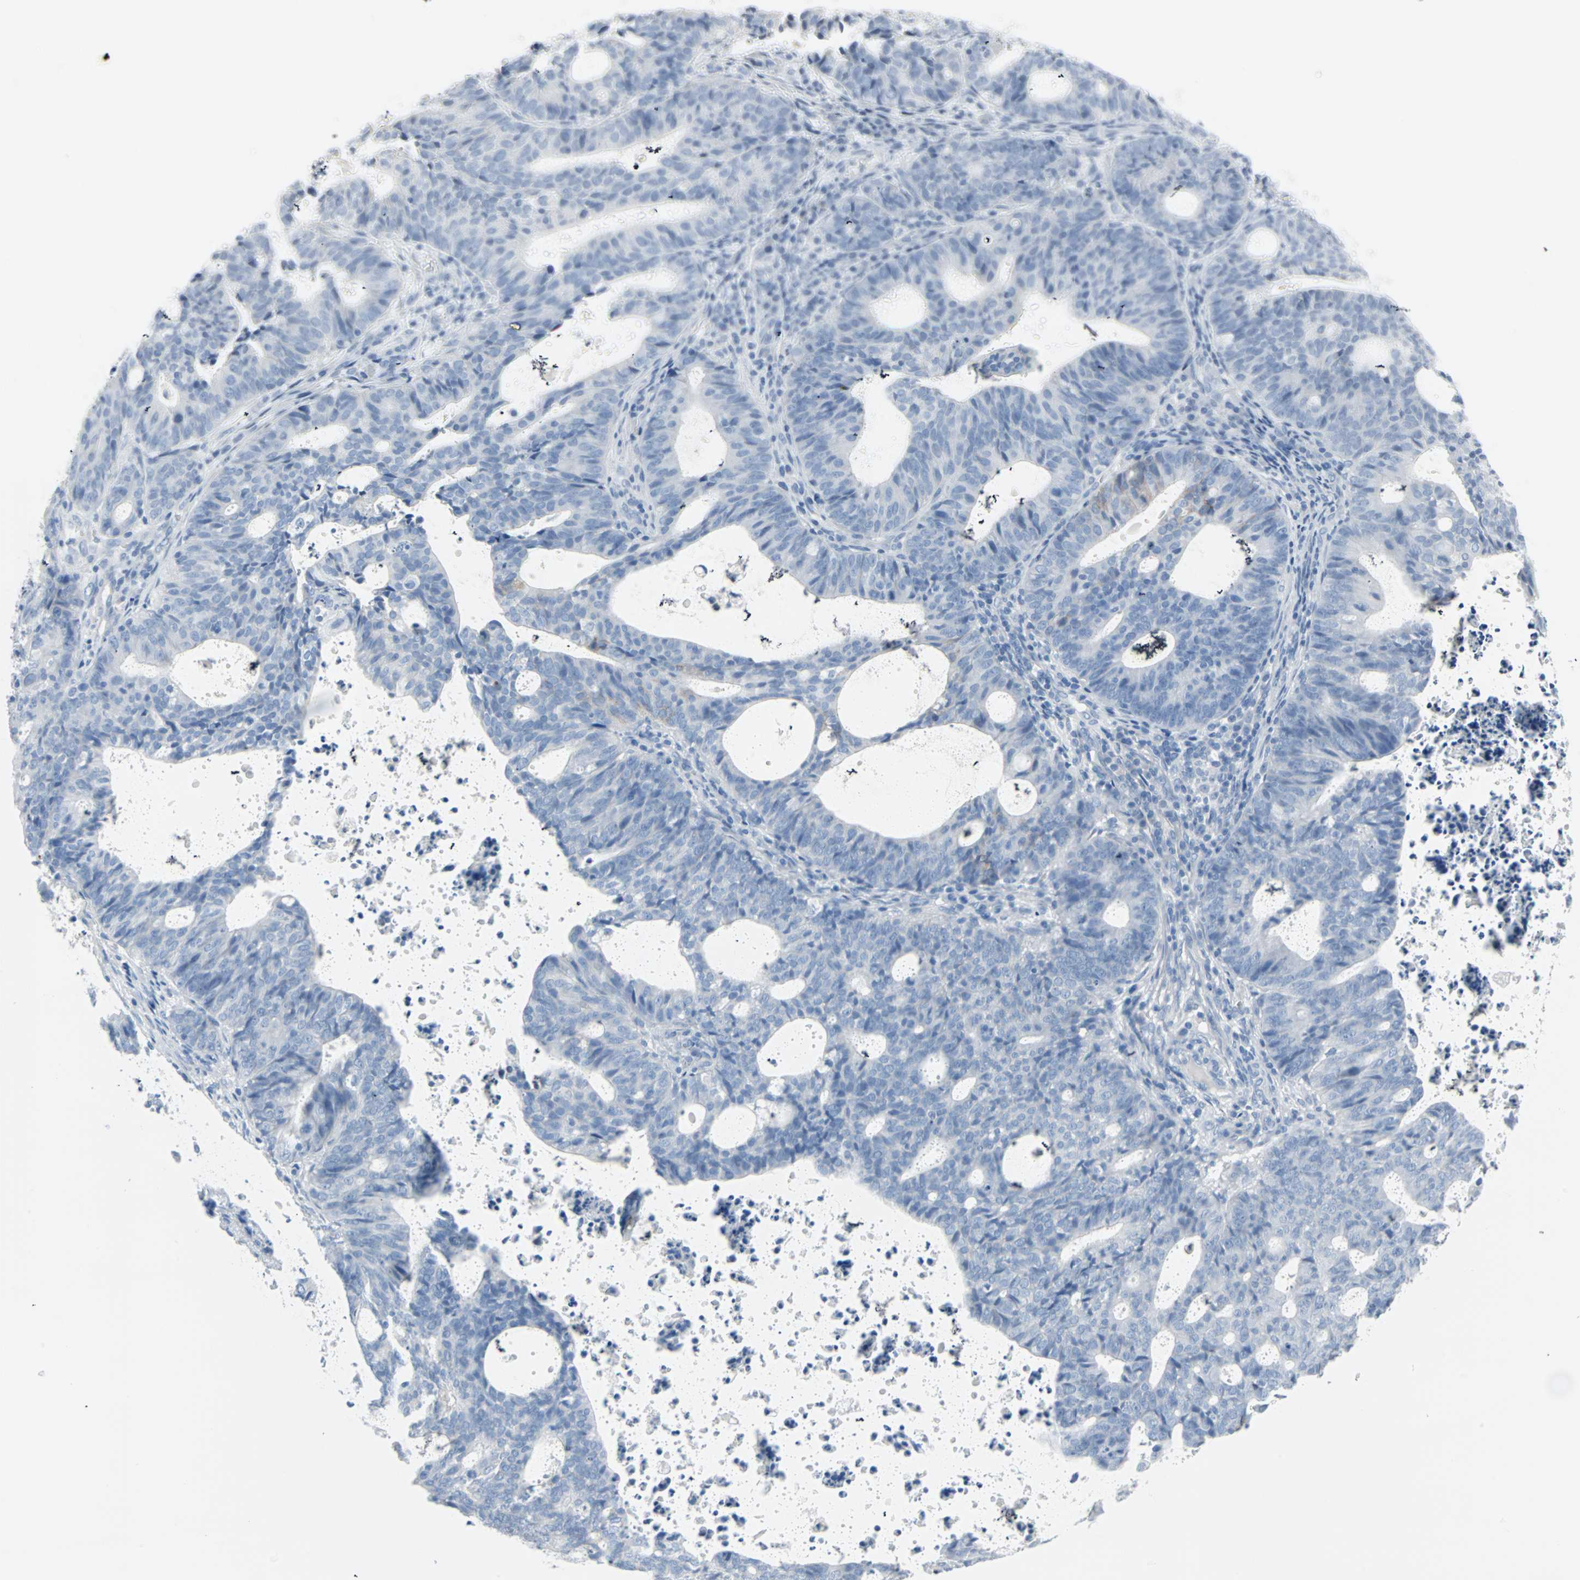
{"staining": {"intensity": "negative", "quantity": "none", "location": "none"}, "tissue": "endometrial cancer", "cell_type": "Tumor cells", "image_type": "cancer", "snomed": [{"axis": "morphology", "description": "Adenocarcinoma, NOS"}, {"axis": "topography", "description": "Uterus"}], "caption": "This is a photomicrograph of IHC staining of endometrial adenocarcinoma, which shows no positivity in tumor cells.", "gene": "STX1A", "patient": {"sex": "female", "age": 83}}